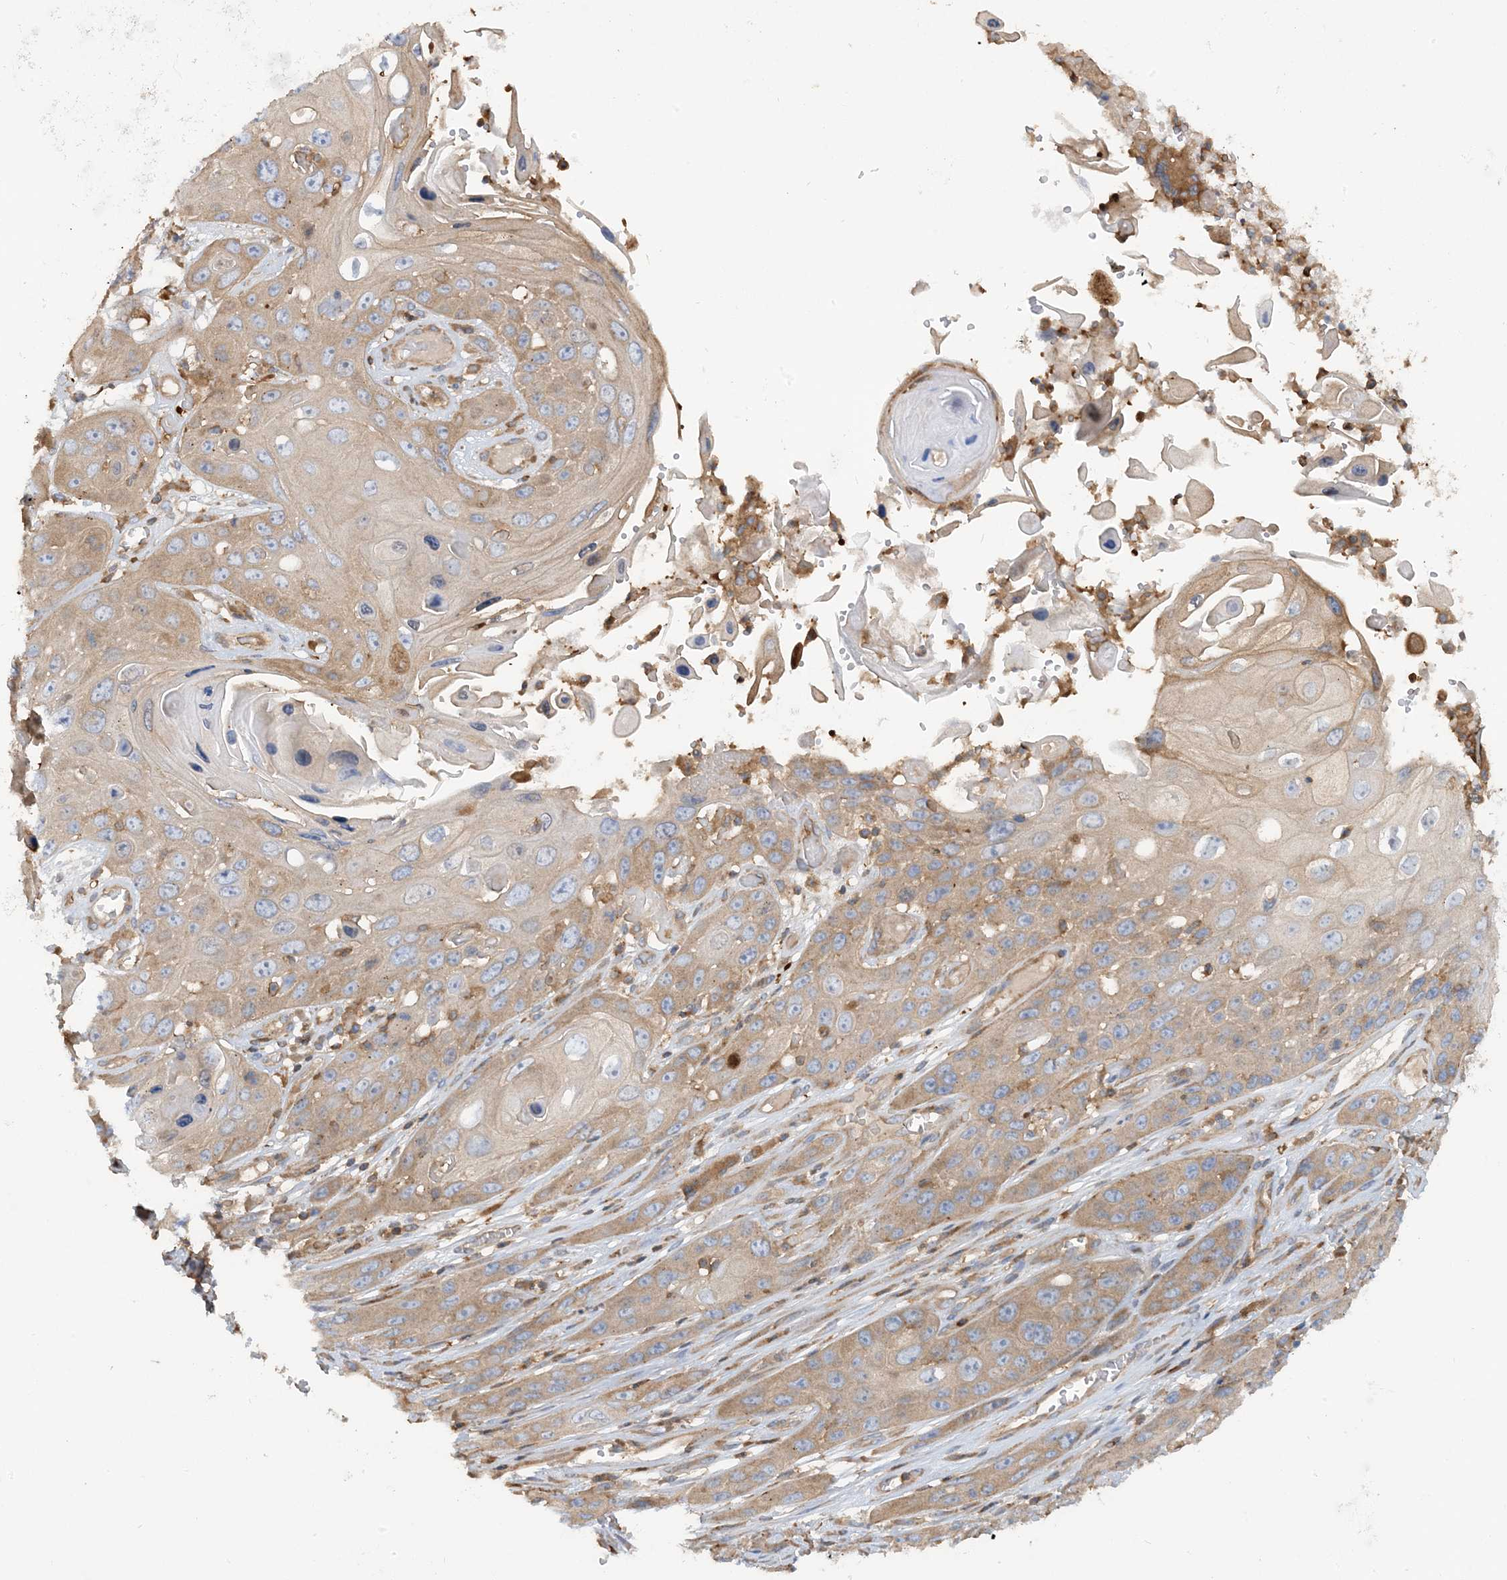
{"staining": {"intensity": "moderate", "quantity": ">75%", "location": "cytoplasmic/membranous"}, "tissue": "skin cancer", "cell_type": "Tumor cells", "image_type": "cancer", "snomed": [{"axis": "morphology", "description": "Squamous cell carcinoma, NOS"}, {"axis": "topography", "description": "Skin"}], "caption": "Immunohistochemical staining of human skin cancer demonstrates moderate cytoplasmic/membranous protein expression in about >75% of tumor cells. The protein is shown in brown color, while the nuclei are stained blue.", "gene": "SFMBT2", "patient": {"sex": "male", "age": 55}}